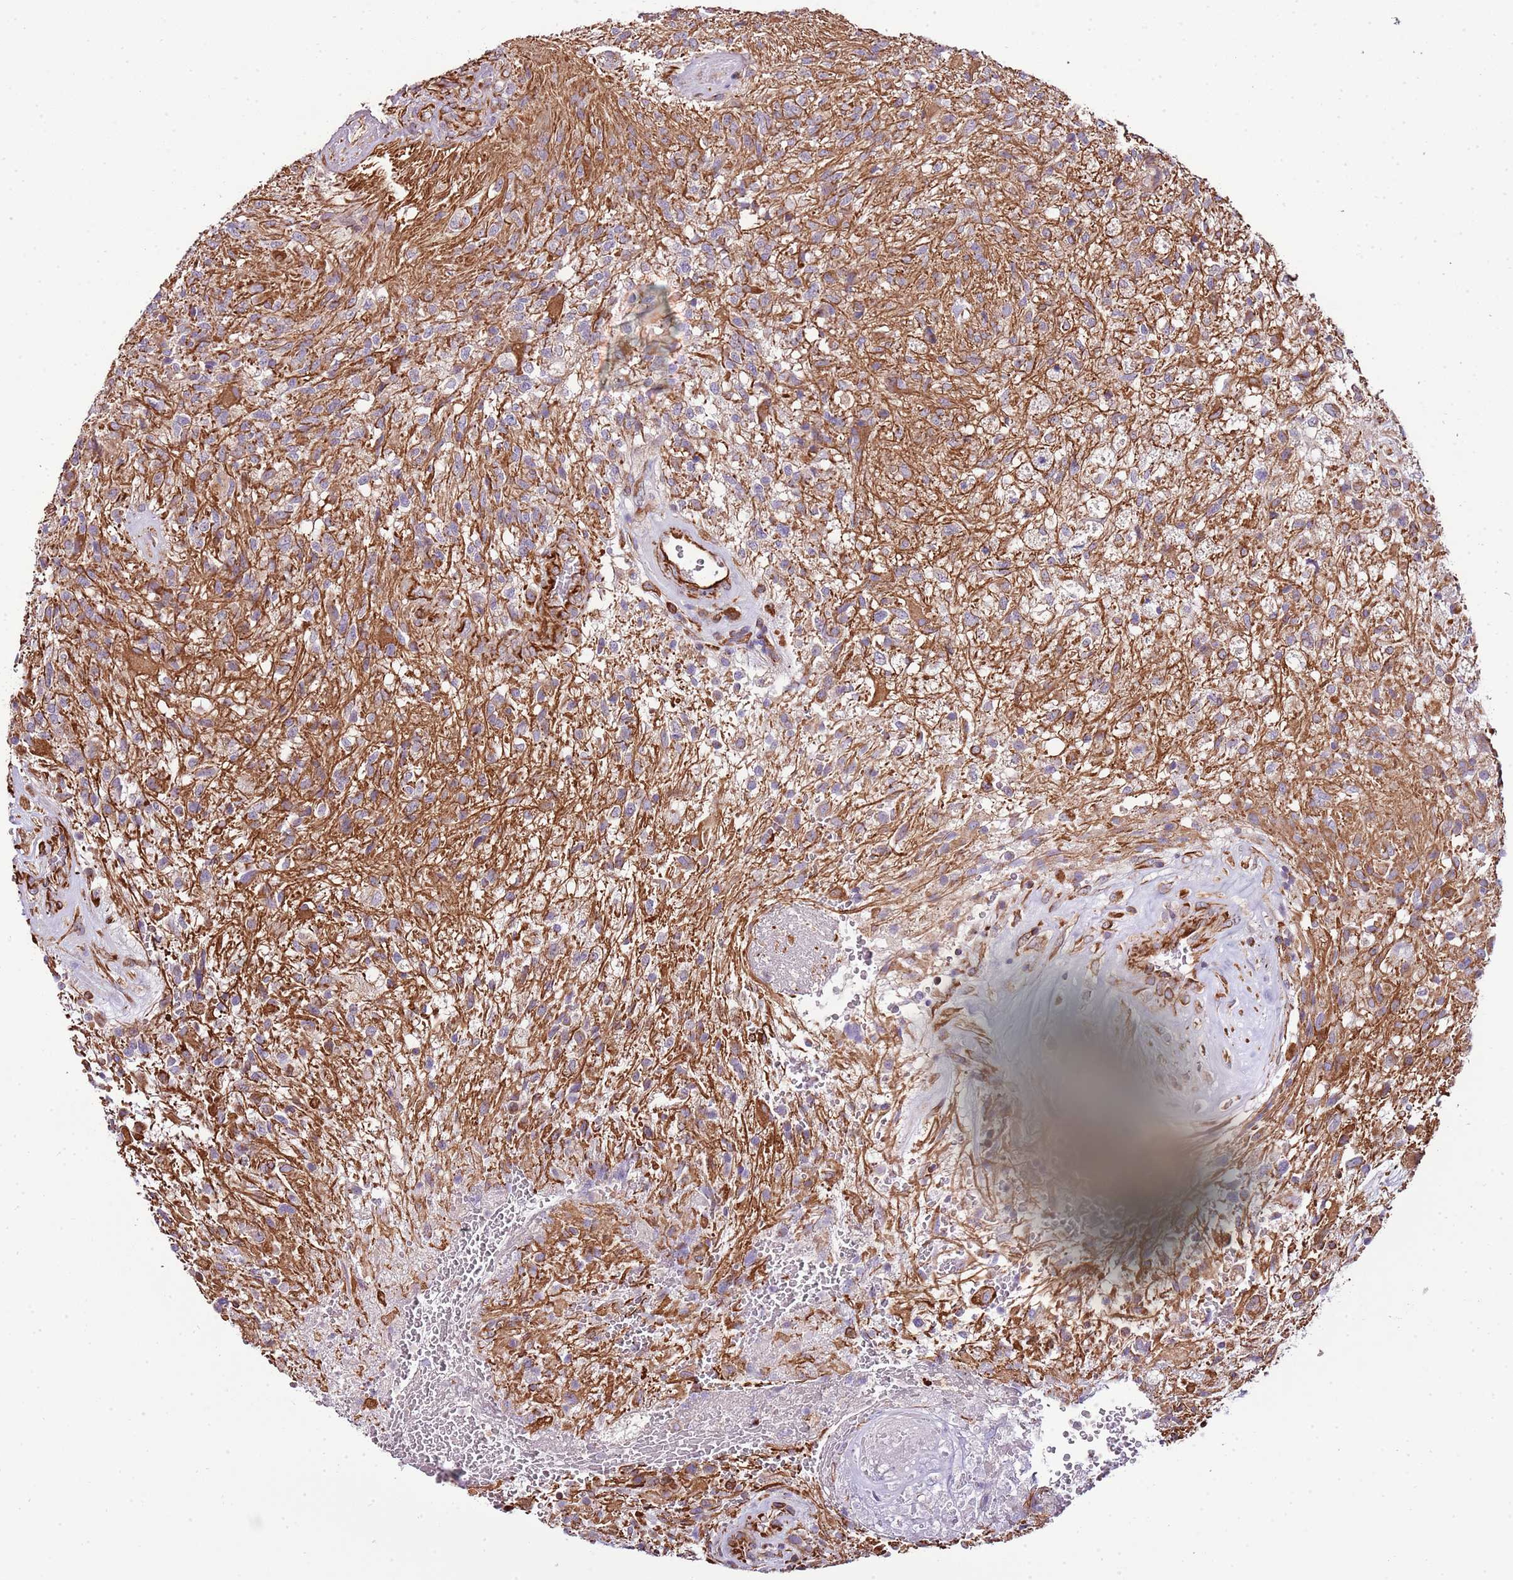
{"staining": {"intensity": "moderate", "quantity": "<25%", "location": "cytoplasmic/membranous"}, "tissue": "glioma", "cell_type": "Tumor cells", "image_type": "cancer", "snomed": [{"axis": "morphology", "description": "Glioma, malignant, High grade"}, {"axis": "topography", "description": "Brain"}], "caption": "Immunohistochemistry (IHC) micrograph of human malignant glioma (high-grade) stained for a protein (brown), which reveals low levels of moderate cytoplasmic/membranous expression in approximately <25% of tumor cells.", "gene": "ZNF786", "patient": {"sex": "male", "age": 56}}